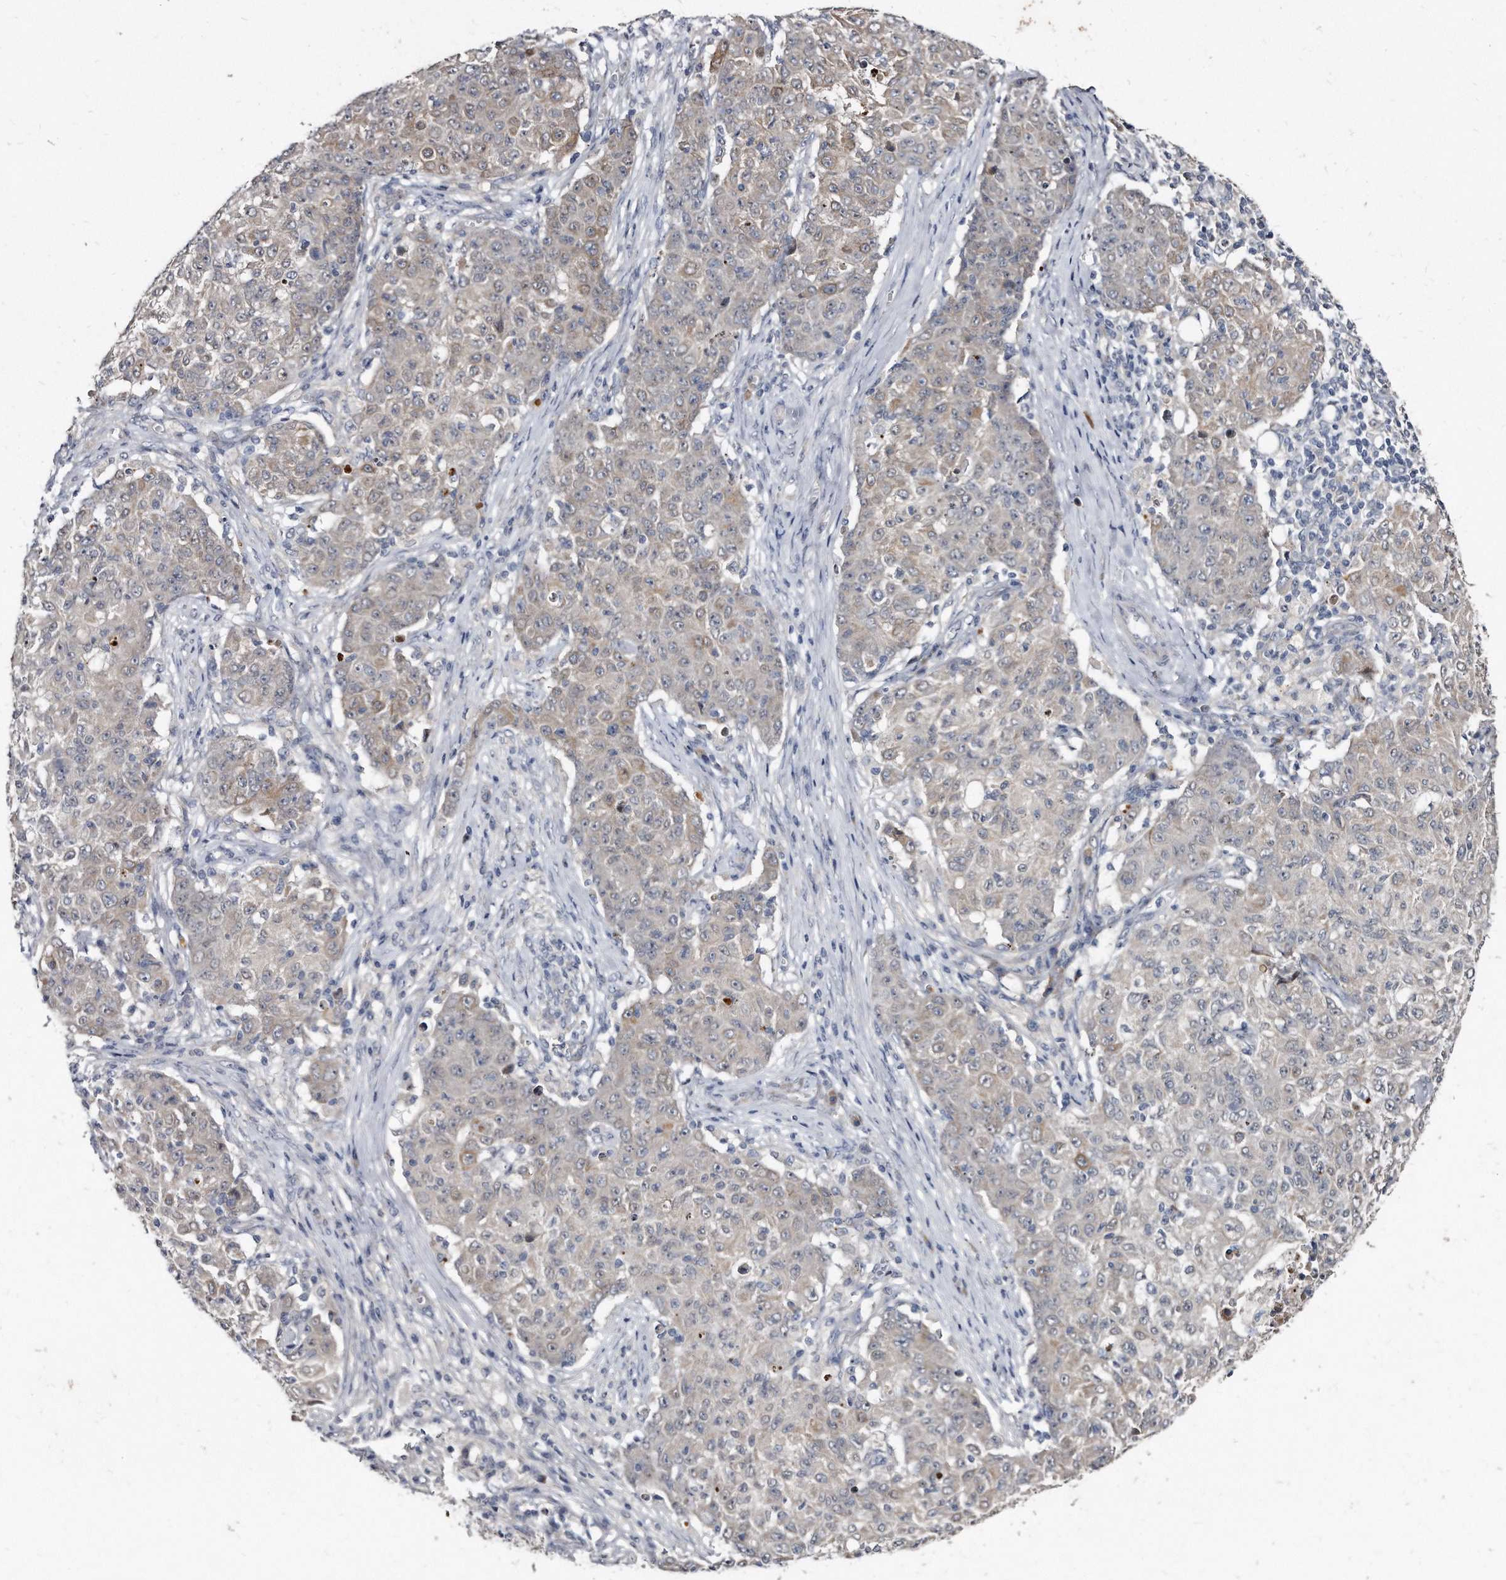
{"staining": {"intensity": "weak", "quantity": "25%-75%", "location": "cytoplasmic/membranous"}, "tissue": "ovarian cancer", "cell_type": "Tumor cells", "image_type": "cancer", "snomed": [{"axis": "morphology", "description": "Carcinoma, endometroid"}, {"axis": "topography", "description": "Ovary"}], "caption": "Weak cytoplasmic/membranous positivity is identified in about 25%-75% of tumor cells in endometroid carcinoma (ovarian). (IHC, brightfield microscopy, high magnification).", "gene": "KLHDC3", "patient": {"sex": "female", "age": 42}}